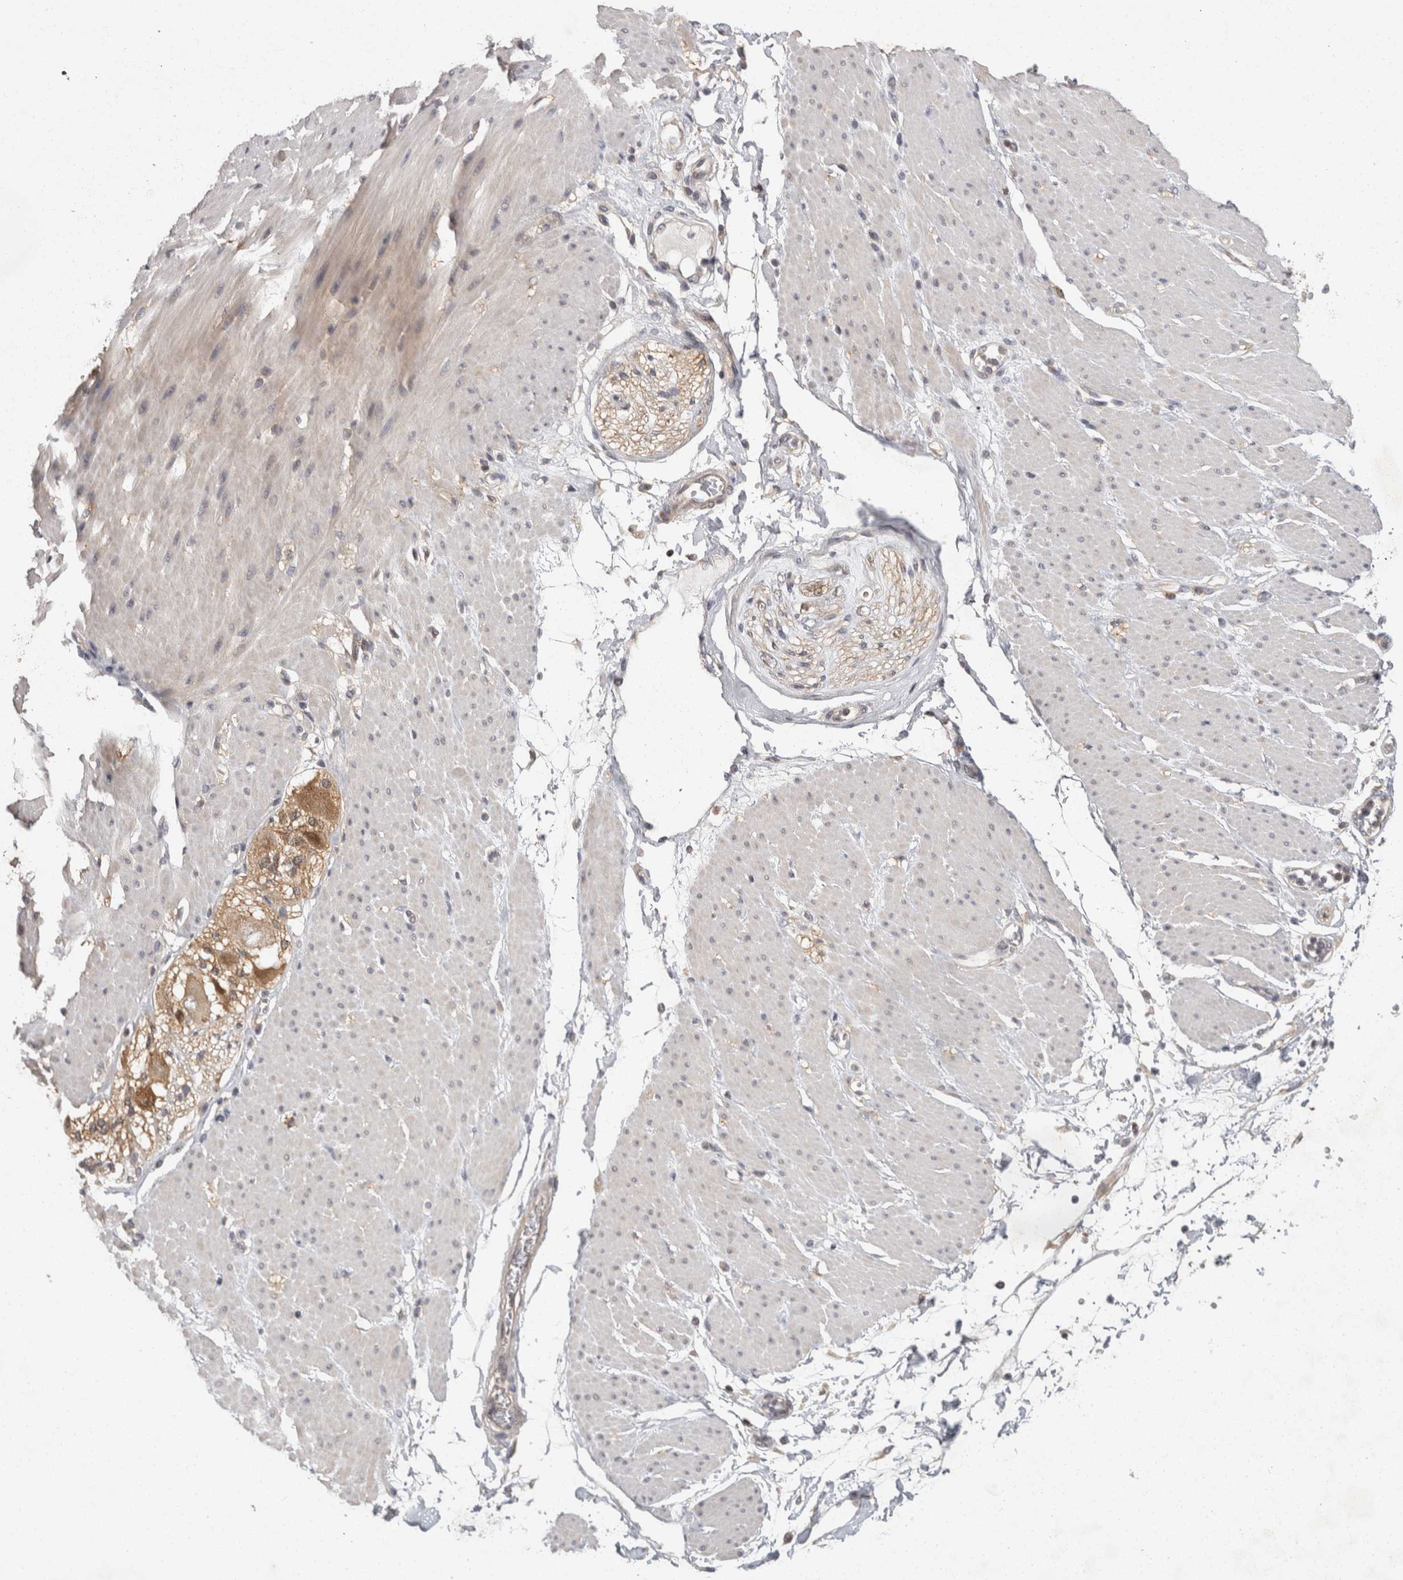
{"staining": {"intensity": "weak", "quantity": ">75%", "location": "cytoplasmic/membranous"}, "tissue": "adipose tissue", "cell_type": "Adipocytes", "image_type": "normal", "snomed": [{"axis": "morphology", "description": "Normal tissue, NOS"}, {"axis": "morphology", "description": "Adenocarcinoma, NOS"}, {"axis": "topography", "description": "Duodenum"}, {"axis": "topography", "description": "Peripheral nerve tissue"}], "caption": "A brown stain highlights weak cytoplasmic/membranous positivity of a protein in adipocytes of normal adipose tissue. Using DAB (3,3'-diaminobenzidine) (brown) and hematoxylin (blue) stains, captured at high magnification using brightfield microscopy.", "gene": "ACAT2", "patient": {"sex": "female", "age": 60}}